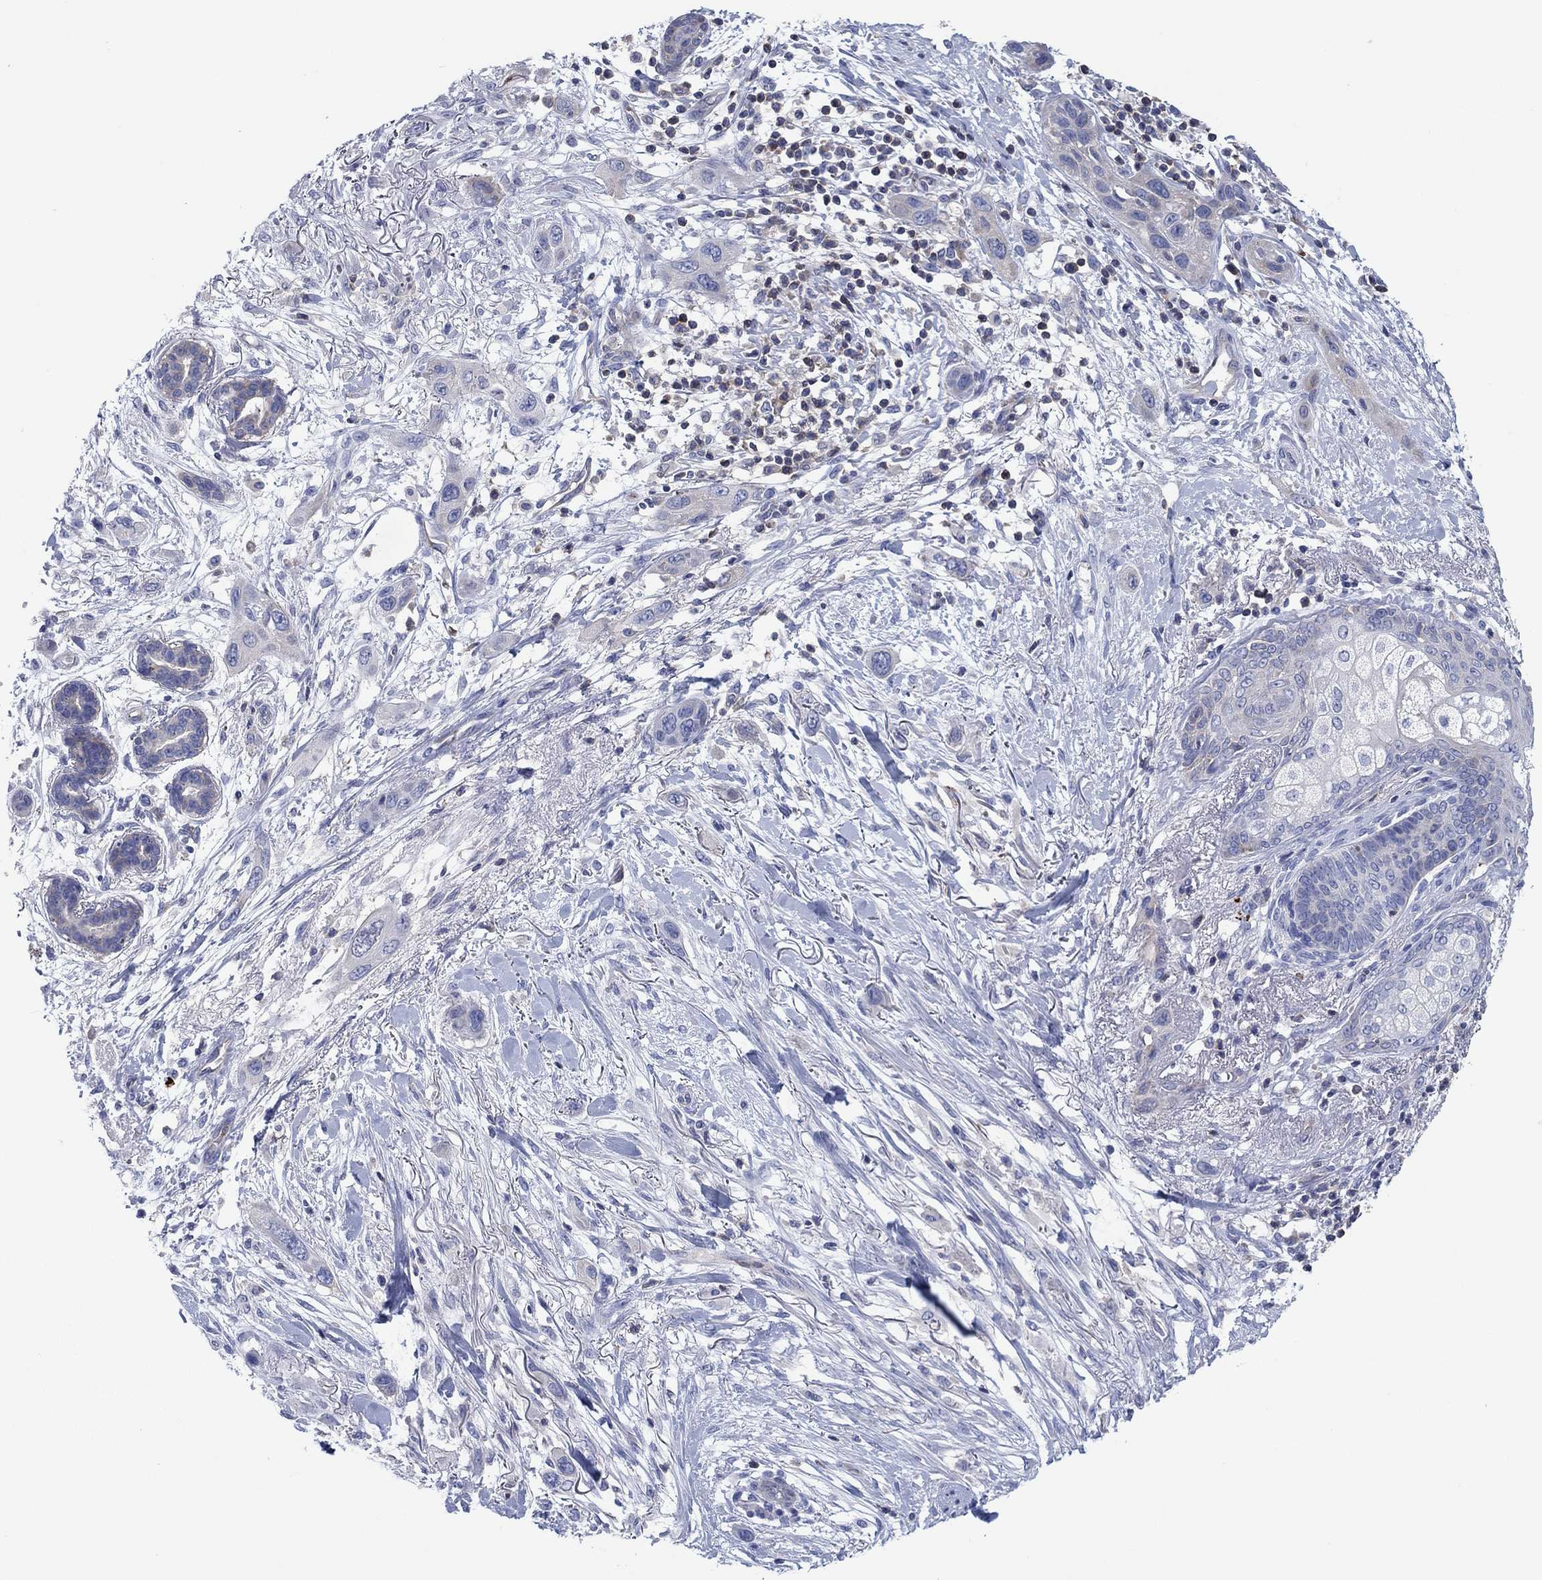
{"staining": {"intensity": "negative", "quantity": "none", "location": "none"}, "tissue": "skin cancer", "cell_type": "Tumor cells", "image_type": "cancer", "snomed": [{"axis": "morphology", "description": "Squamous cell carcinoma, NOS"}, {"axis": "topography", "description": "Skin"}], "caption": "IHC micrograph of human squamous cell carcinoma (skin) stained for a protein (brown), which reveals no expression in tumor cells.", "gene": "PVR", "patient": {"sex": "male", "age": 79}}